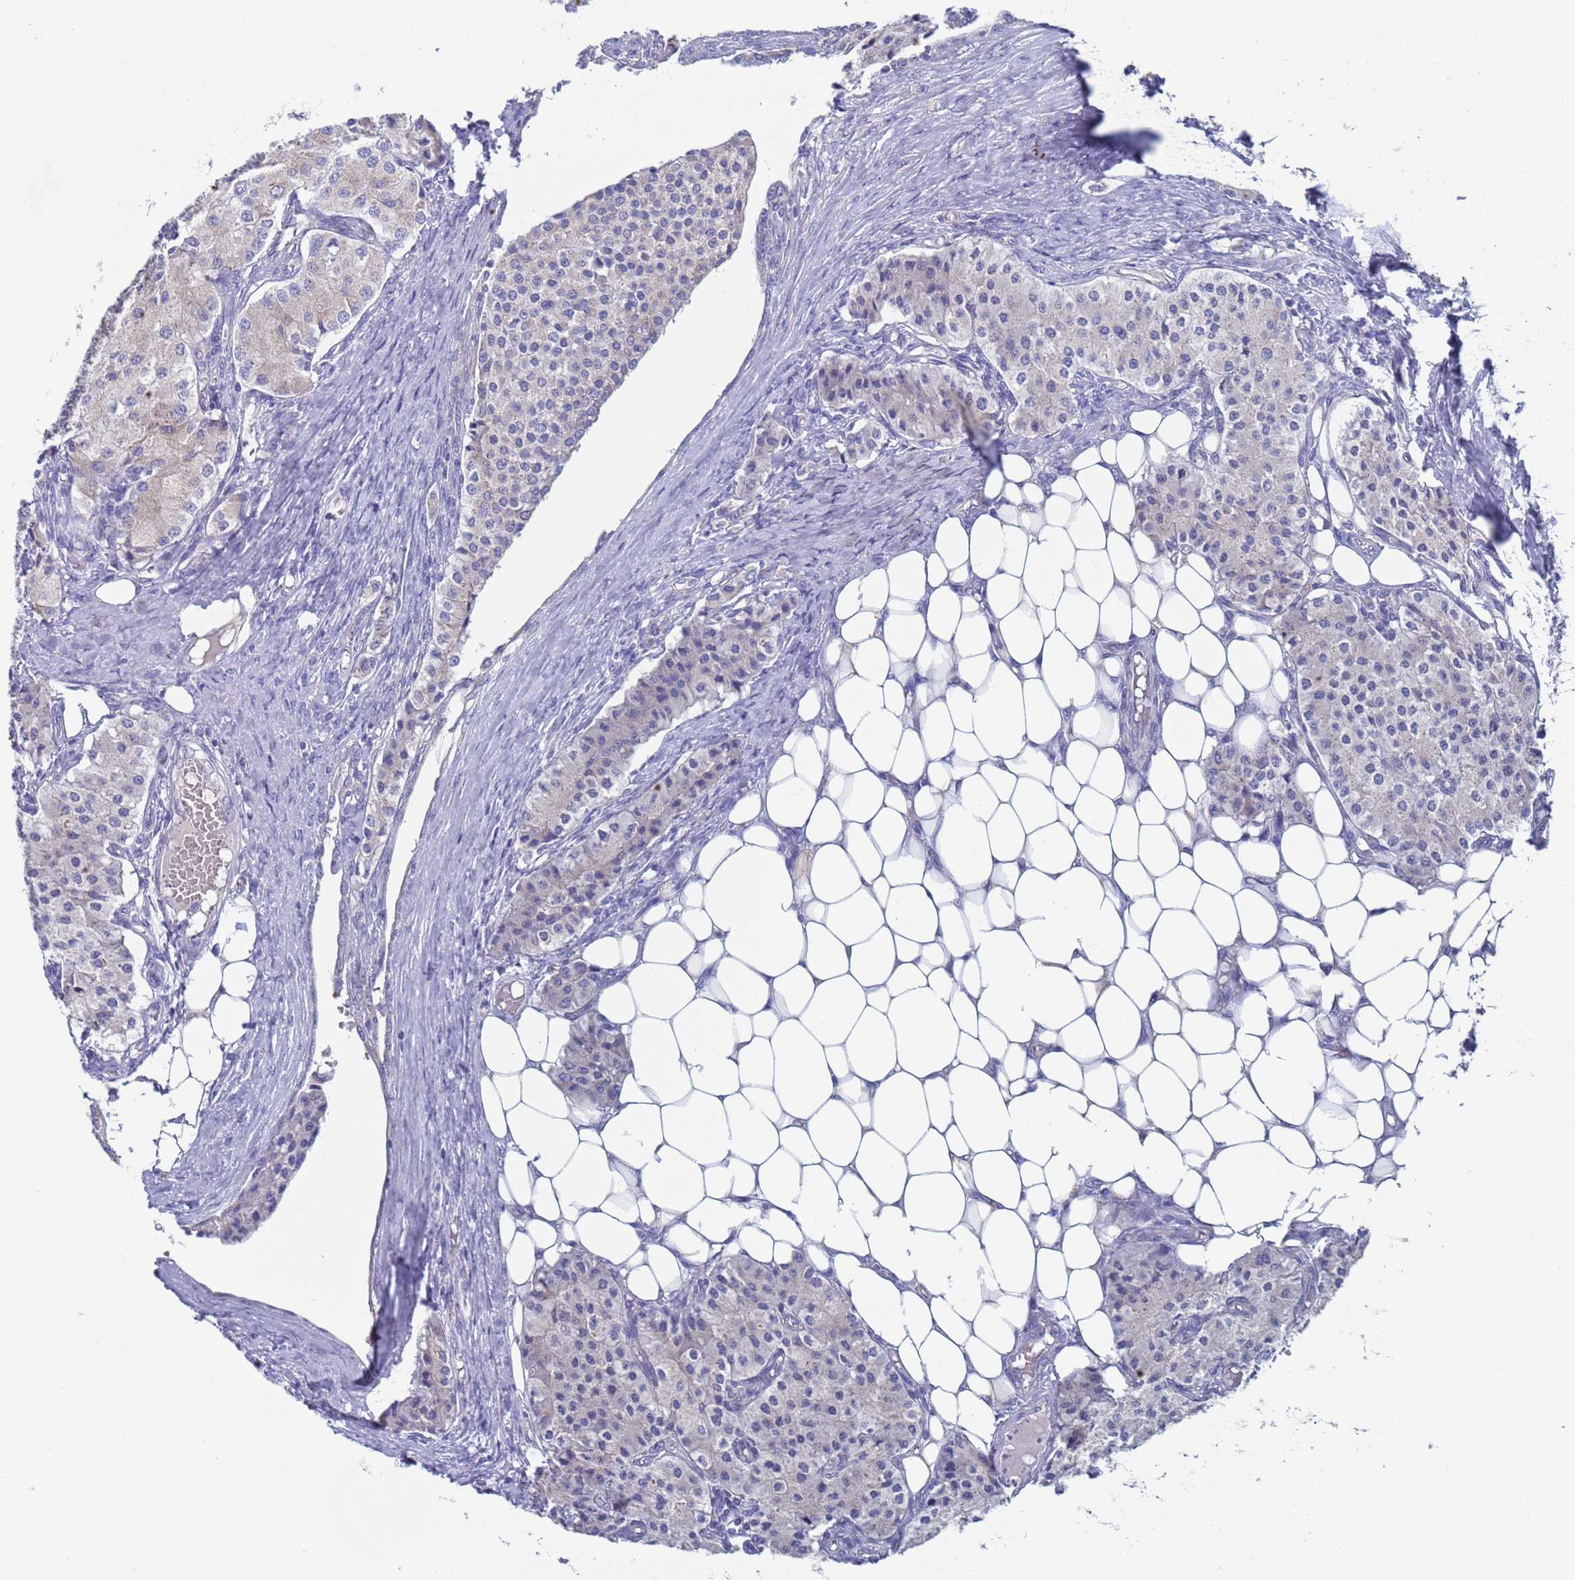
{"staining": {"intensity": "negative", "quantity": "none", "location": "none"}, "tissue": "carcinoid", "cell_type": "Tumor cells", "image_type": "cancer", "snomed": [{"axis": "morphology", "description": "Carcinoid, malignant, NOS"}, {"axis": "topography", "description": "Colon"}], "caption": "Immunohistochemistry (IHC) micrograph of neoplastic tissue: malignant carcinoid stained with DAB (3,3'-diaminobenzidine) shows no significant protein staining in tumor cells.", "gene": "PET117", "patient": {"sex": "female", "age": 52}}